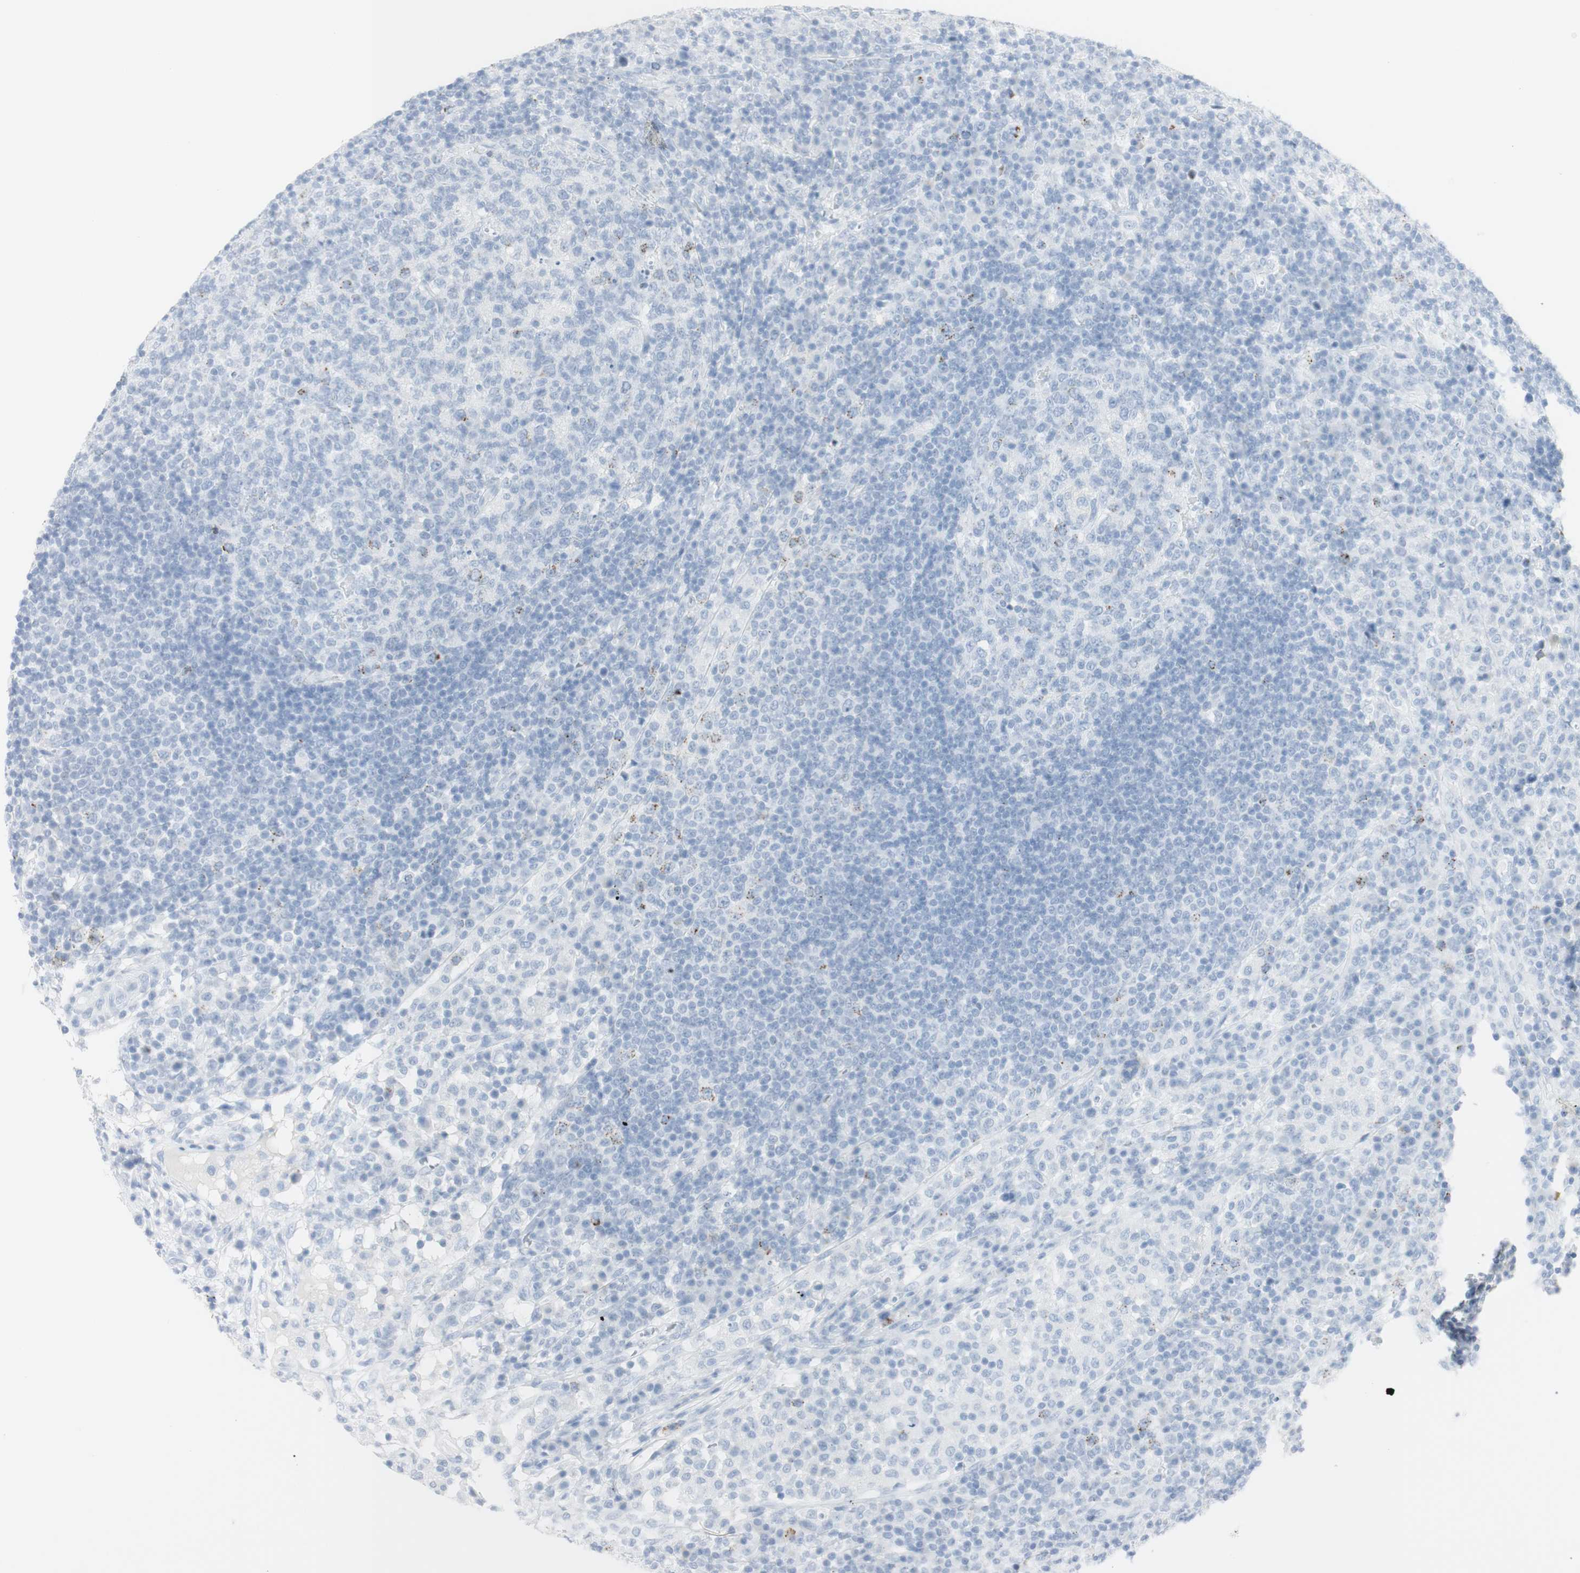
{"staining": {"intensity": "negative", "quantity": "none", "location": "none"}, "tissue": "lymph node", "cell_type": "Germinal center cells", "image_type": "normal", "snomed": [{"axis": "morphology", "description": "Normal tissue, NOS"}, {"axis": "topography", "description": "Lymph node"}], "caption": "Immunohistochemical staining of benign lymph node displays no significant expression in germinal center cells. The staining was performed using DAB to visualize the protein expression in brown, while the nuclei were stained in blue with hematoxylin (Magnification: 20x).", "gene": "NAPSA", "patient": {"sex": "female", "age": 53}}